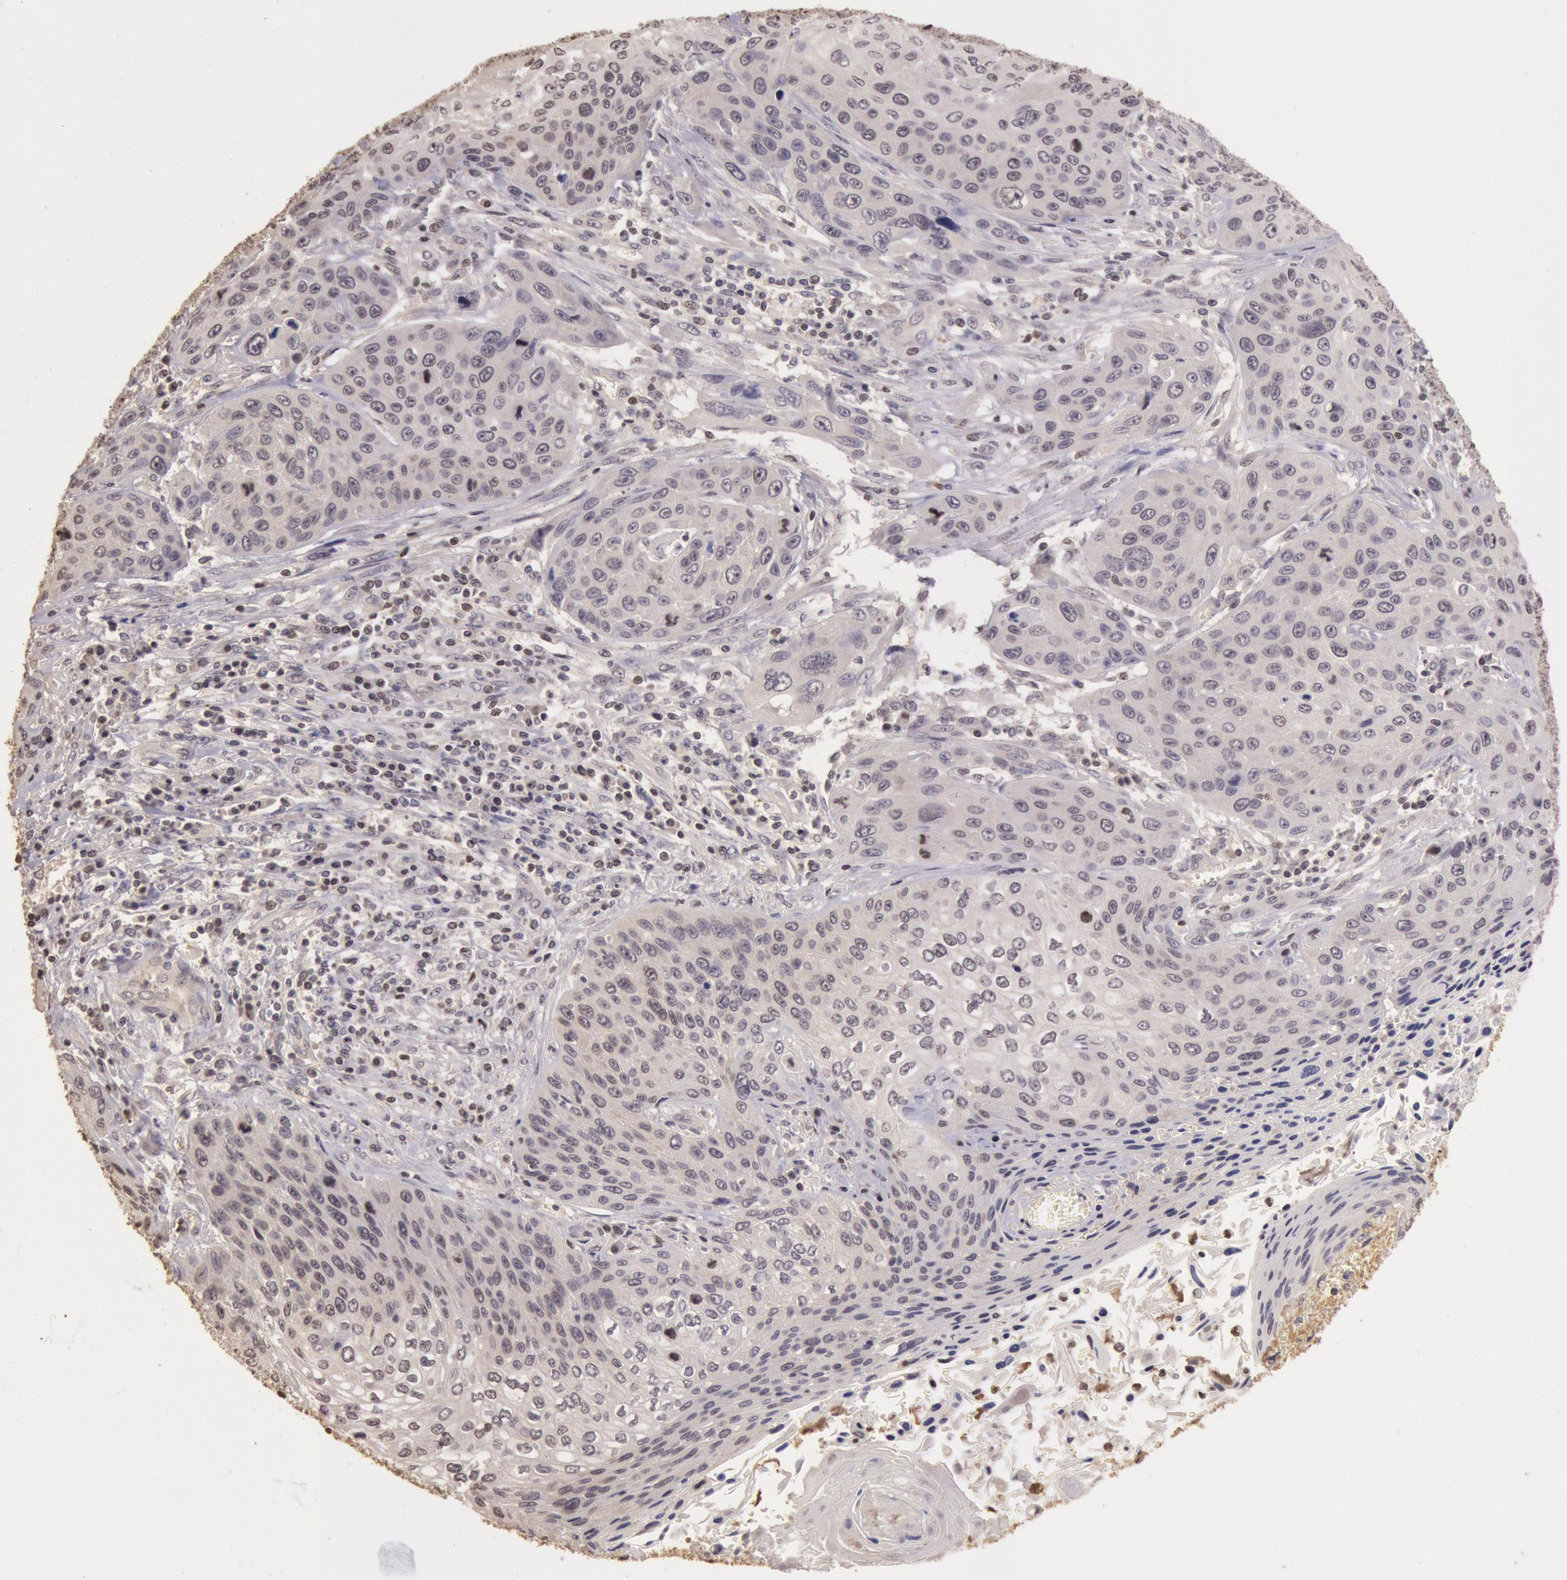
{"staining": {"intensity": "negative", "quantity": "none", "location": "none"}, "tissue": "cervical cancer", "cell_type": "Tumor cells", "image_type": "cancer", "snomed": [{"axis": "morphology", "description": "Squamous cell carcinoma, NOS"}, {"axis": "topography", "description": "Cervix"}], "caption": "DAB immunohistochemical staining of cervical squamous cell carcinoma shows no significant expression in tumor cells.", "gene": "SOD1", "patient": {"sex": "female", "age": 32}}